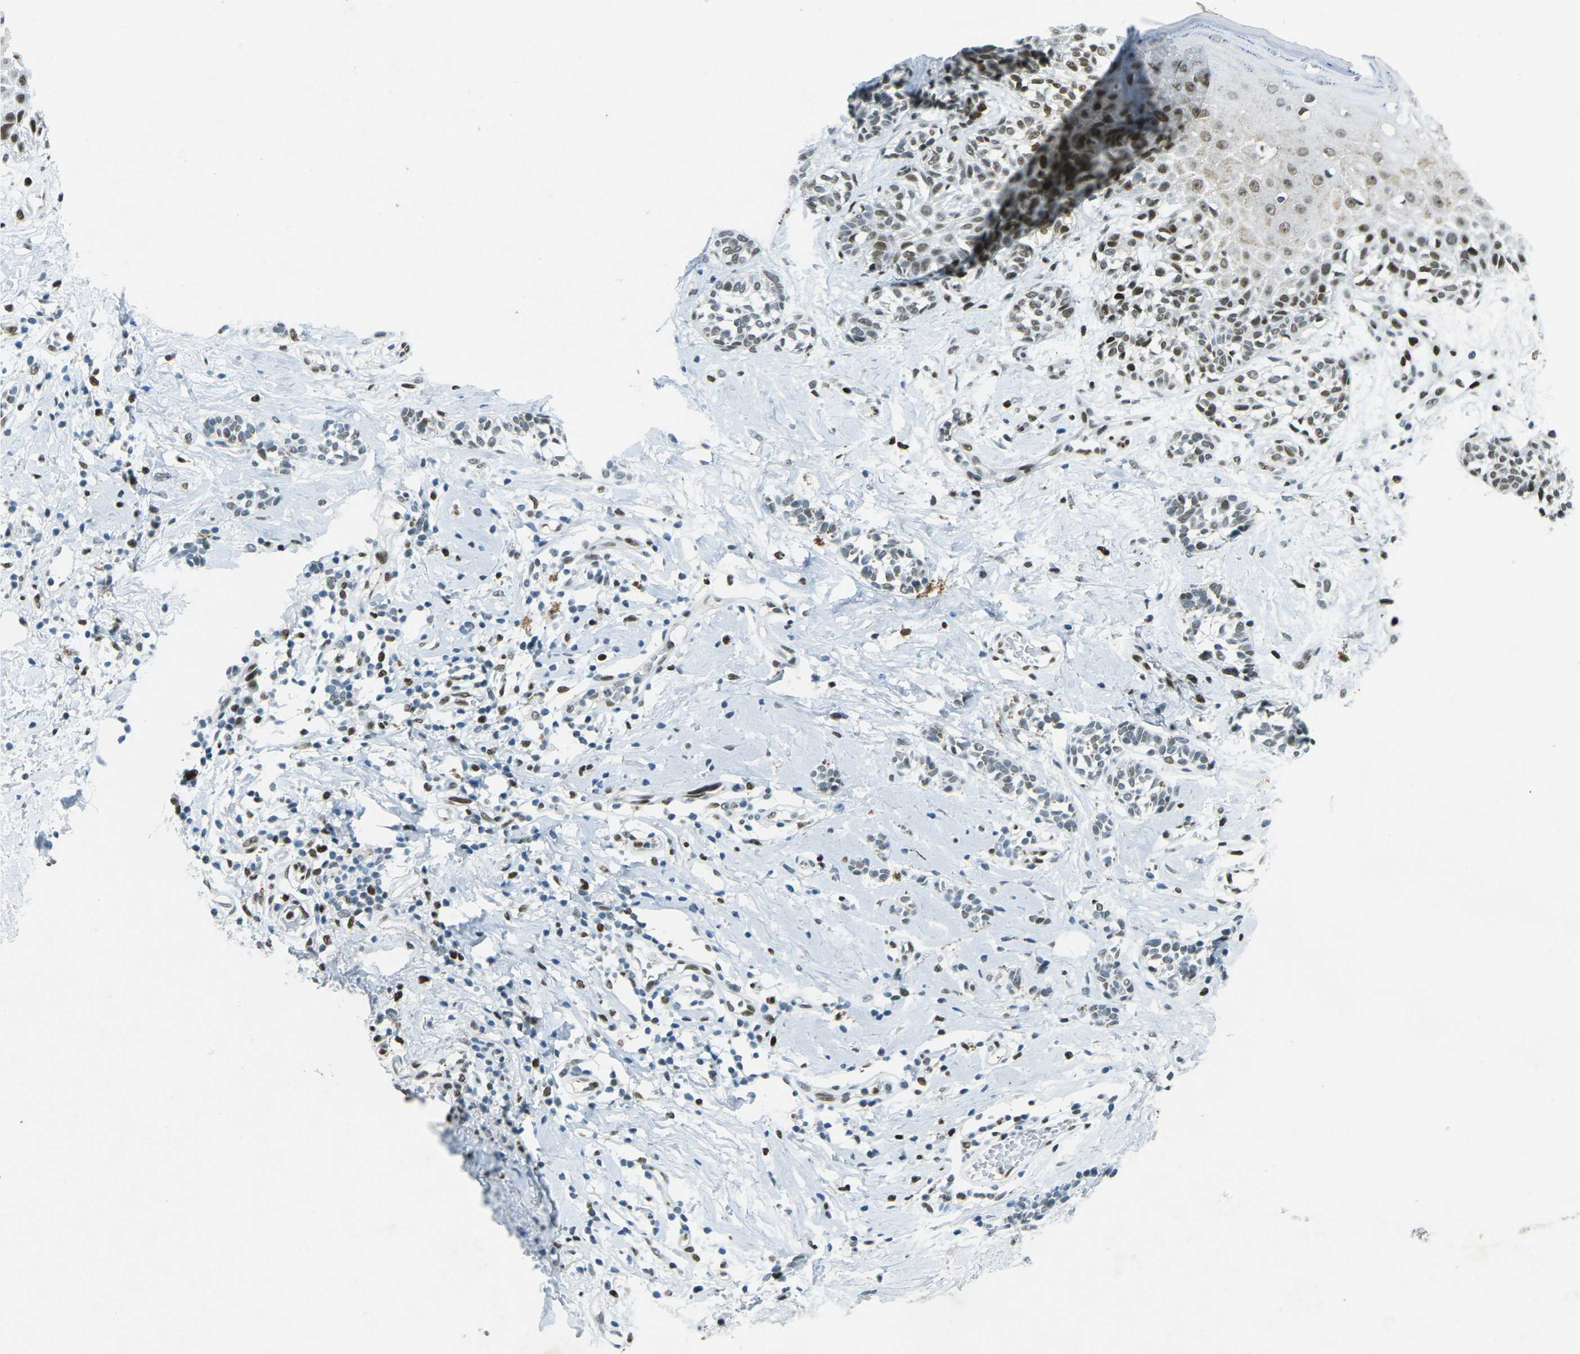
{"staining": {"intensity": "moderate", "quantity": ">75%", "location": "nuclear"}, "tissue": "melanoma", "cell_type": "Tumor cells", "image_type": "cancer", "snomed": [{"axis": "morphology", "description": "Malignant melanoma, NOS"}, {"axis": "topography", "description": "Skin"}], "caption": "High-magnification brightfield microscopy of malignant melanoma stained with DAB (brown) and counterstained with hematoxylin (blue). tumor cells exhibit moderate nuclear expression is seen in about>75% of cells.", "gene": "RB1", "patient": {"sex": "male", "age": 64}}